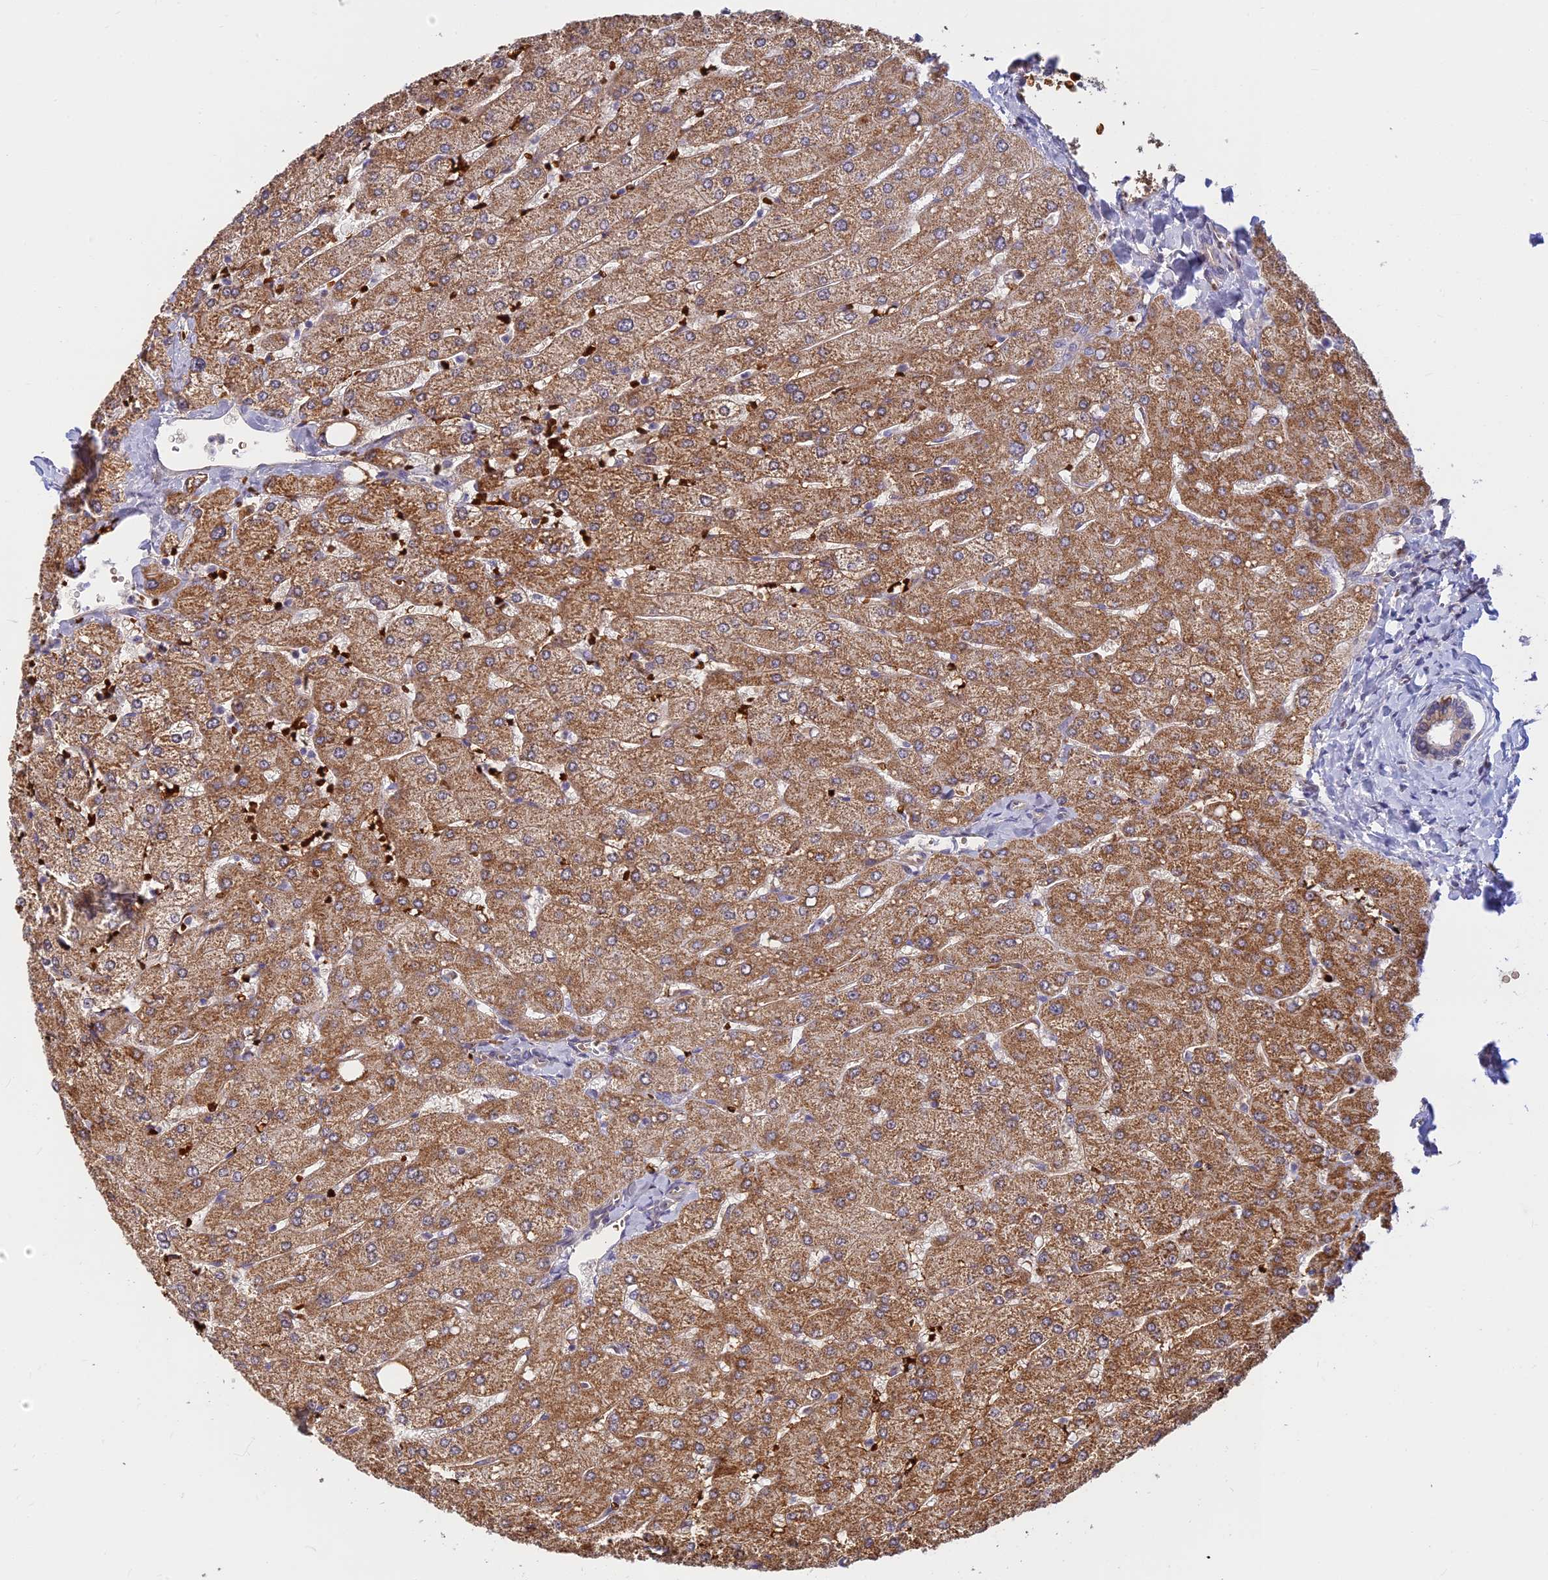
{"staining": {"intensity": "negative", "quantity": "none", "location": "none"}, "tissue": "liver", "cell_type": "Cholangiocytes", "image_type": "normal", "snomed": [{"axis": "morphology", "description": "Normal tissue, NOS"}, {"axis": "topography", "description": "Liver"}], "caption": "An image of human liver is negative for staining in cholangiocytes.", "gene": "UFSP2", "patient": {"sex": "male", "age": 55}}